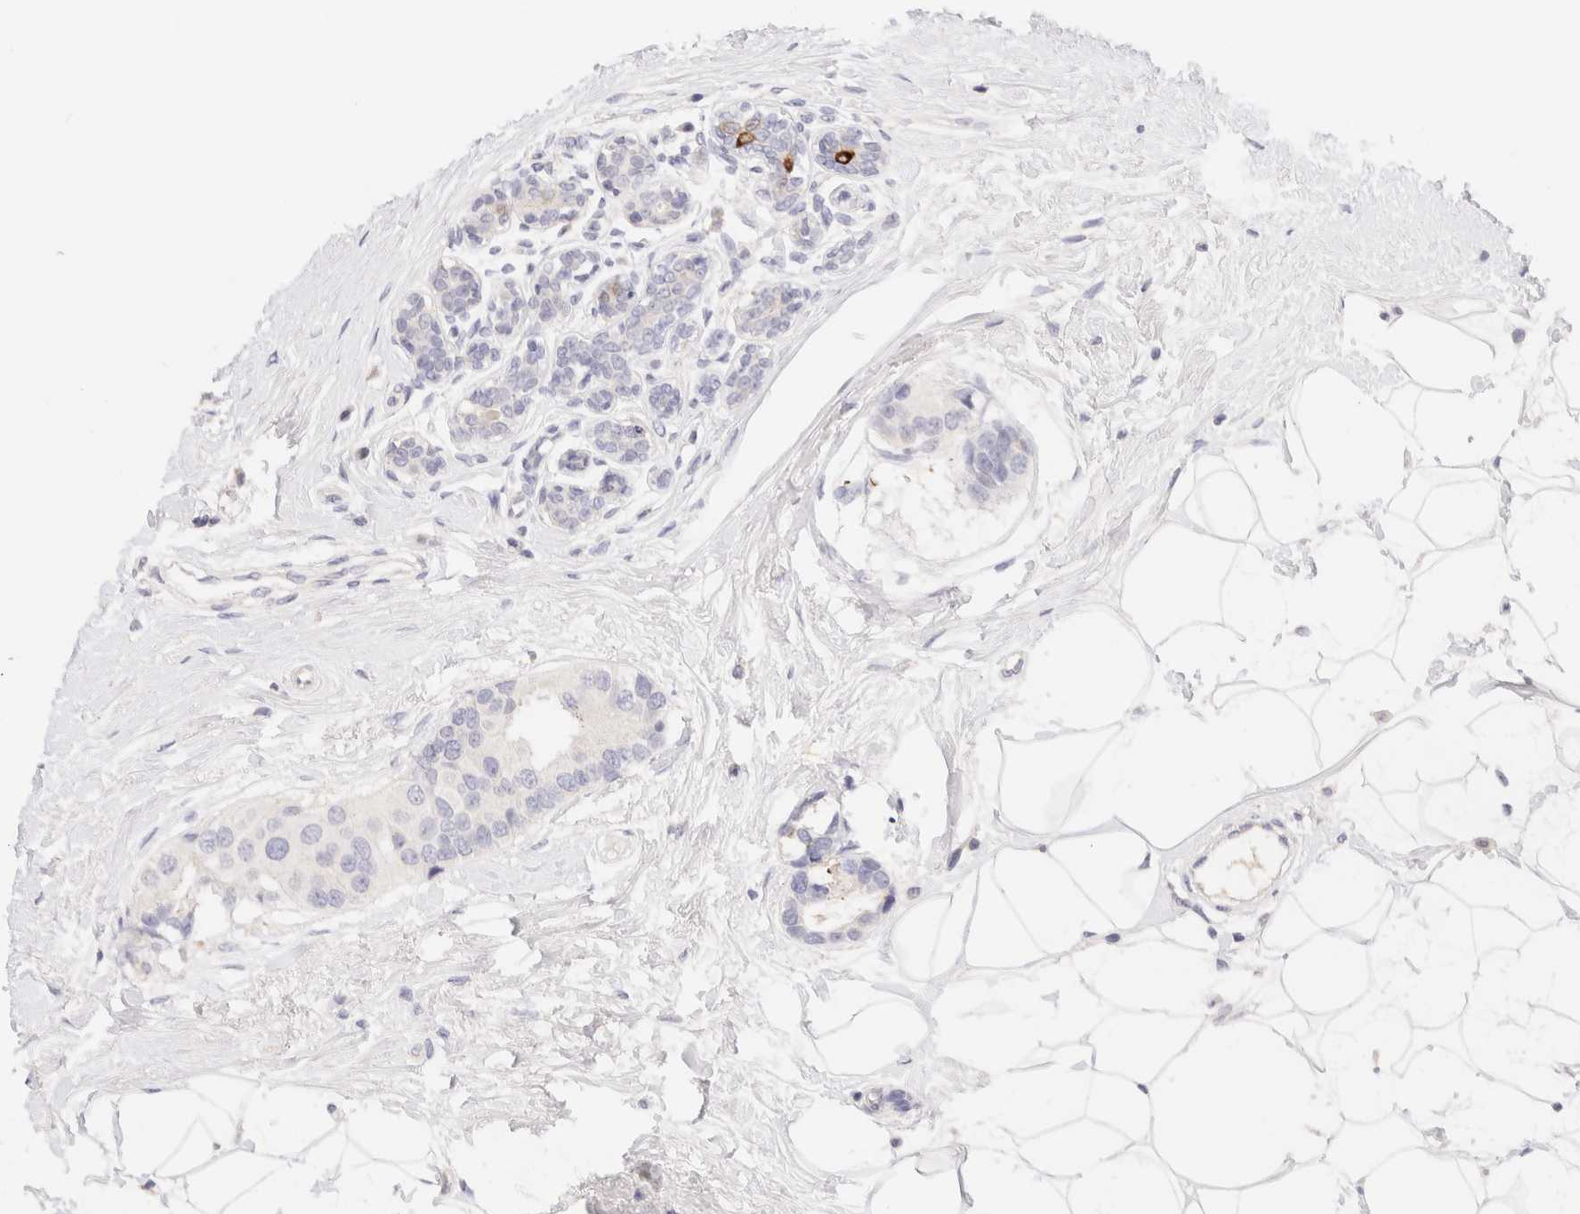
{"staining": {"intensity": "strong", "quantity": "<25%", "location": "cytoplasmic/membranous"}, "tissue": "breast cancer", "cell_type": "Tumor cells", "image_type": "cancer", "snomed": [{"axis": "morphology", "description": "Normal tissue, NOS"}, {"axis": "morphology", "description": "Duct carcinoma"}, {"axis": "topography", "description": "Breast"}], "caption": "This is a micrograph of immunohistochemistry (IHC) staining of infiltrating ductal carcinoma (breast), which shows strong positivity in the cytoplasmic/membranous of tumor cells.", "gene": "SCGB2A2", "patient": {"sex": "female", "age": 39}}